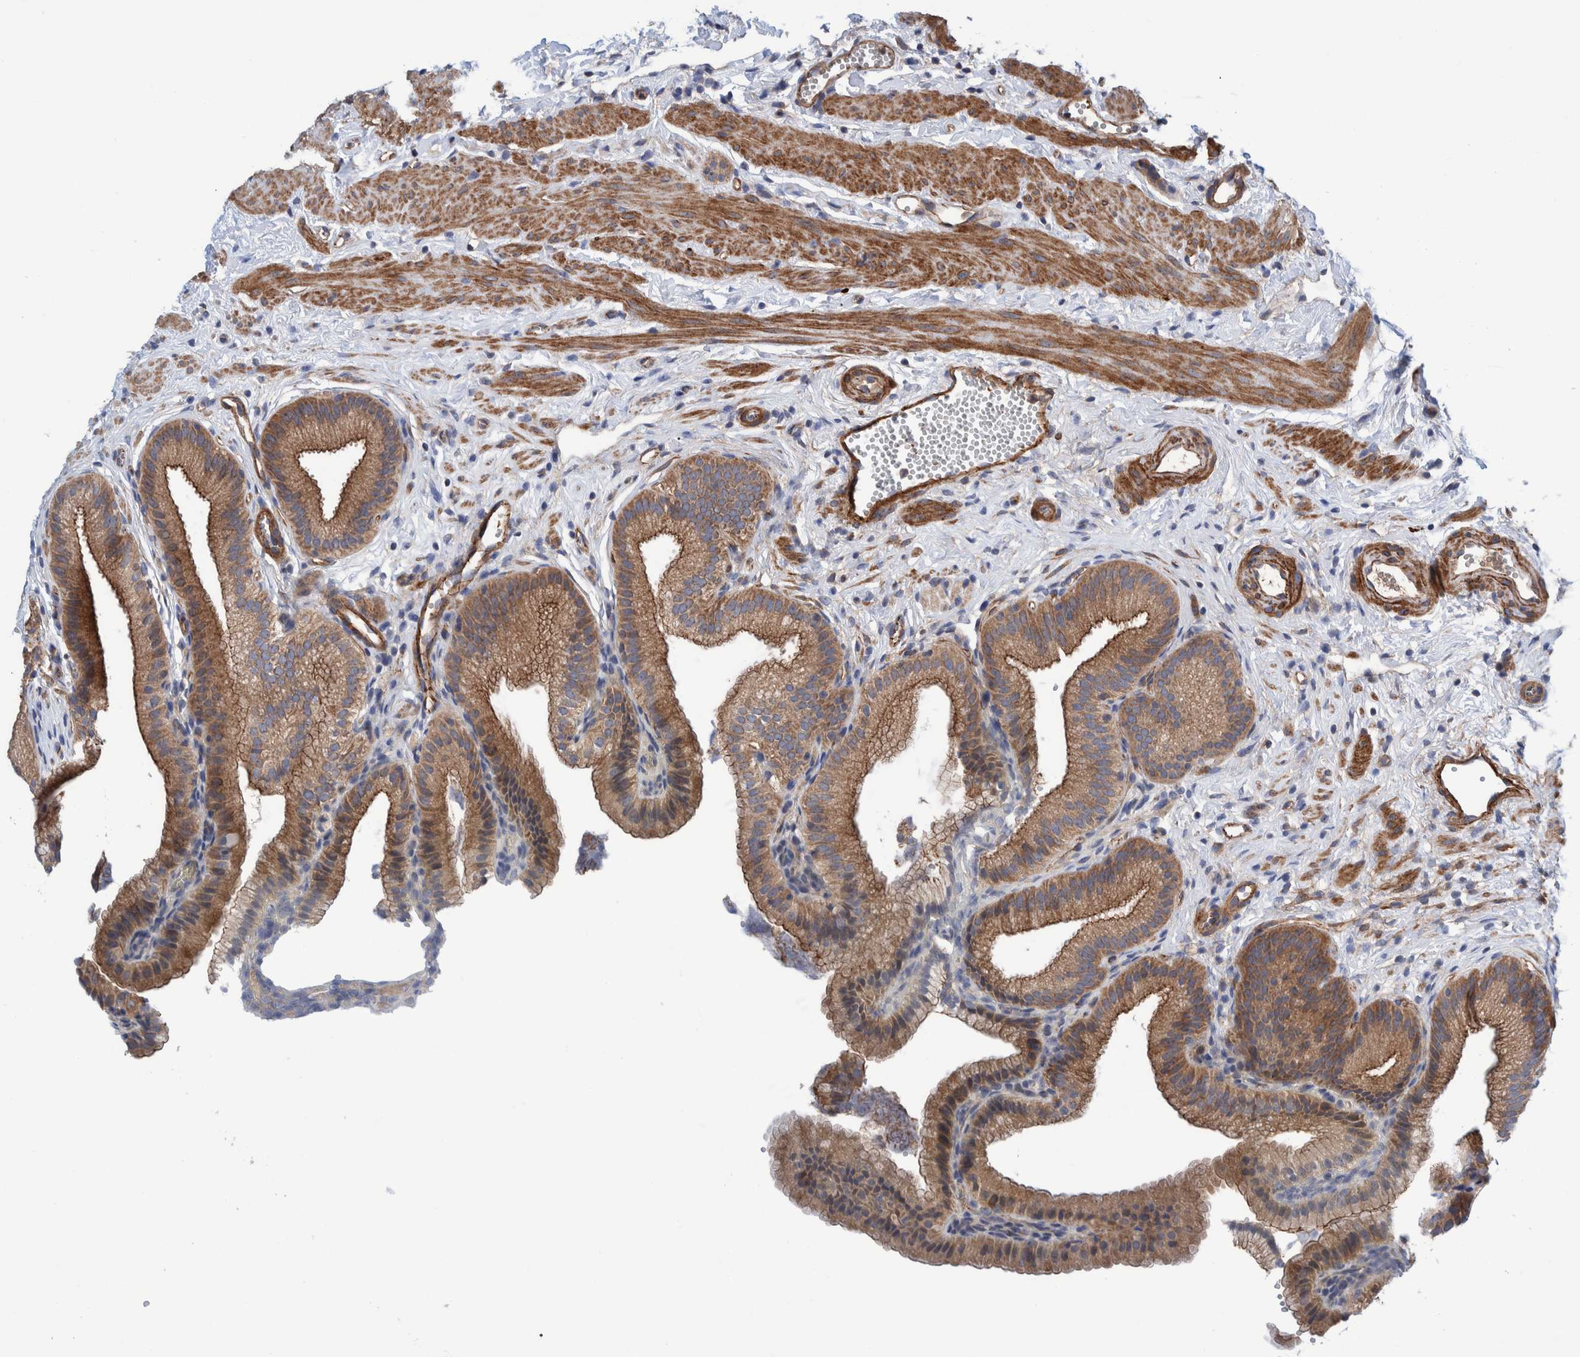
{"staining": {"intensity": "strong", "quantity": ">75%", "location": "cytoplasmic/membranous"}, "tissue": "gallbladder", "cell_type": "Glandular cells", "image_type": "normal", "snomed": [{"axis": "morphology", "description": "Normal tissue, NOS"}, {"axis": "topography", "description": "Gallbladder"}], "caption": "Normal gallbladder was stained to show a protein in brown. There is high levels of strong cytoplasmic/membranous positivity in about >75% of glandular cells. The staining is performed using DAB brown chromogen to label protein expression. The nuclei are counter-stained blue using hematoxylin.", "gene": "ENSG00000262660", "patient": {"sex": "male", "age": 38}}